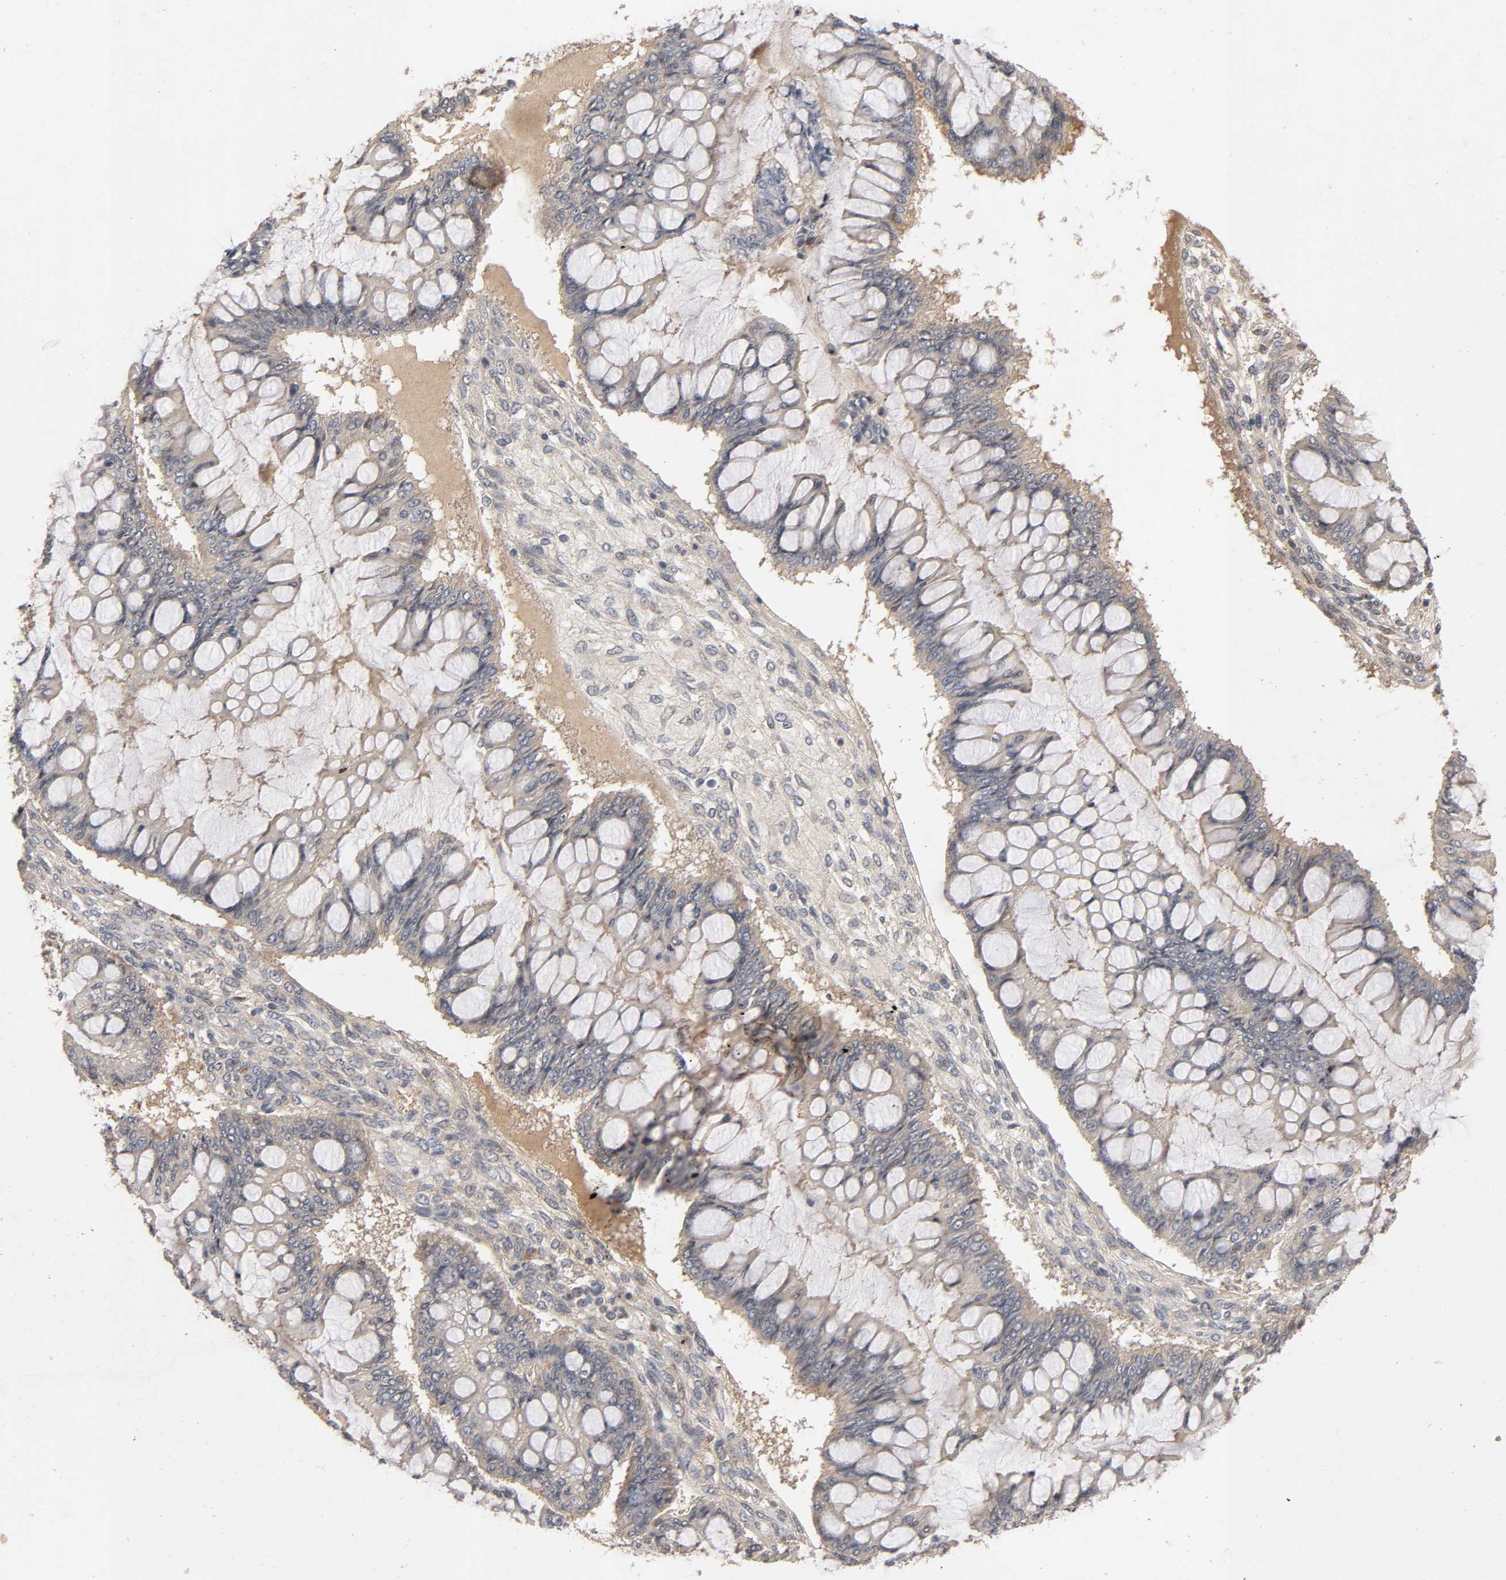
{"staining": {"intensity": "moderate", "quantity": "25%-75%", "location": "cytoplasmic/membranous"}, "tissue": "ovarian cancer", "cell_type": "Tumor cells", "image_type": "cancer", "snomed": [{"axis": "morphology", "description": "Cystadenocarcinoma, mucinous, NOS"}, {"axis": "topography", "description": "Ovary"}], "caption": "DAB immunohistochemical staining of human mucinous cystadenocarcinoma (ovarian) demonstrates moderate cytoplasmic/membranous protein staining in about 25%-75% of tumor cells.", "gene": "CPB2", "patient": {"sex": "female", "age": 73}}